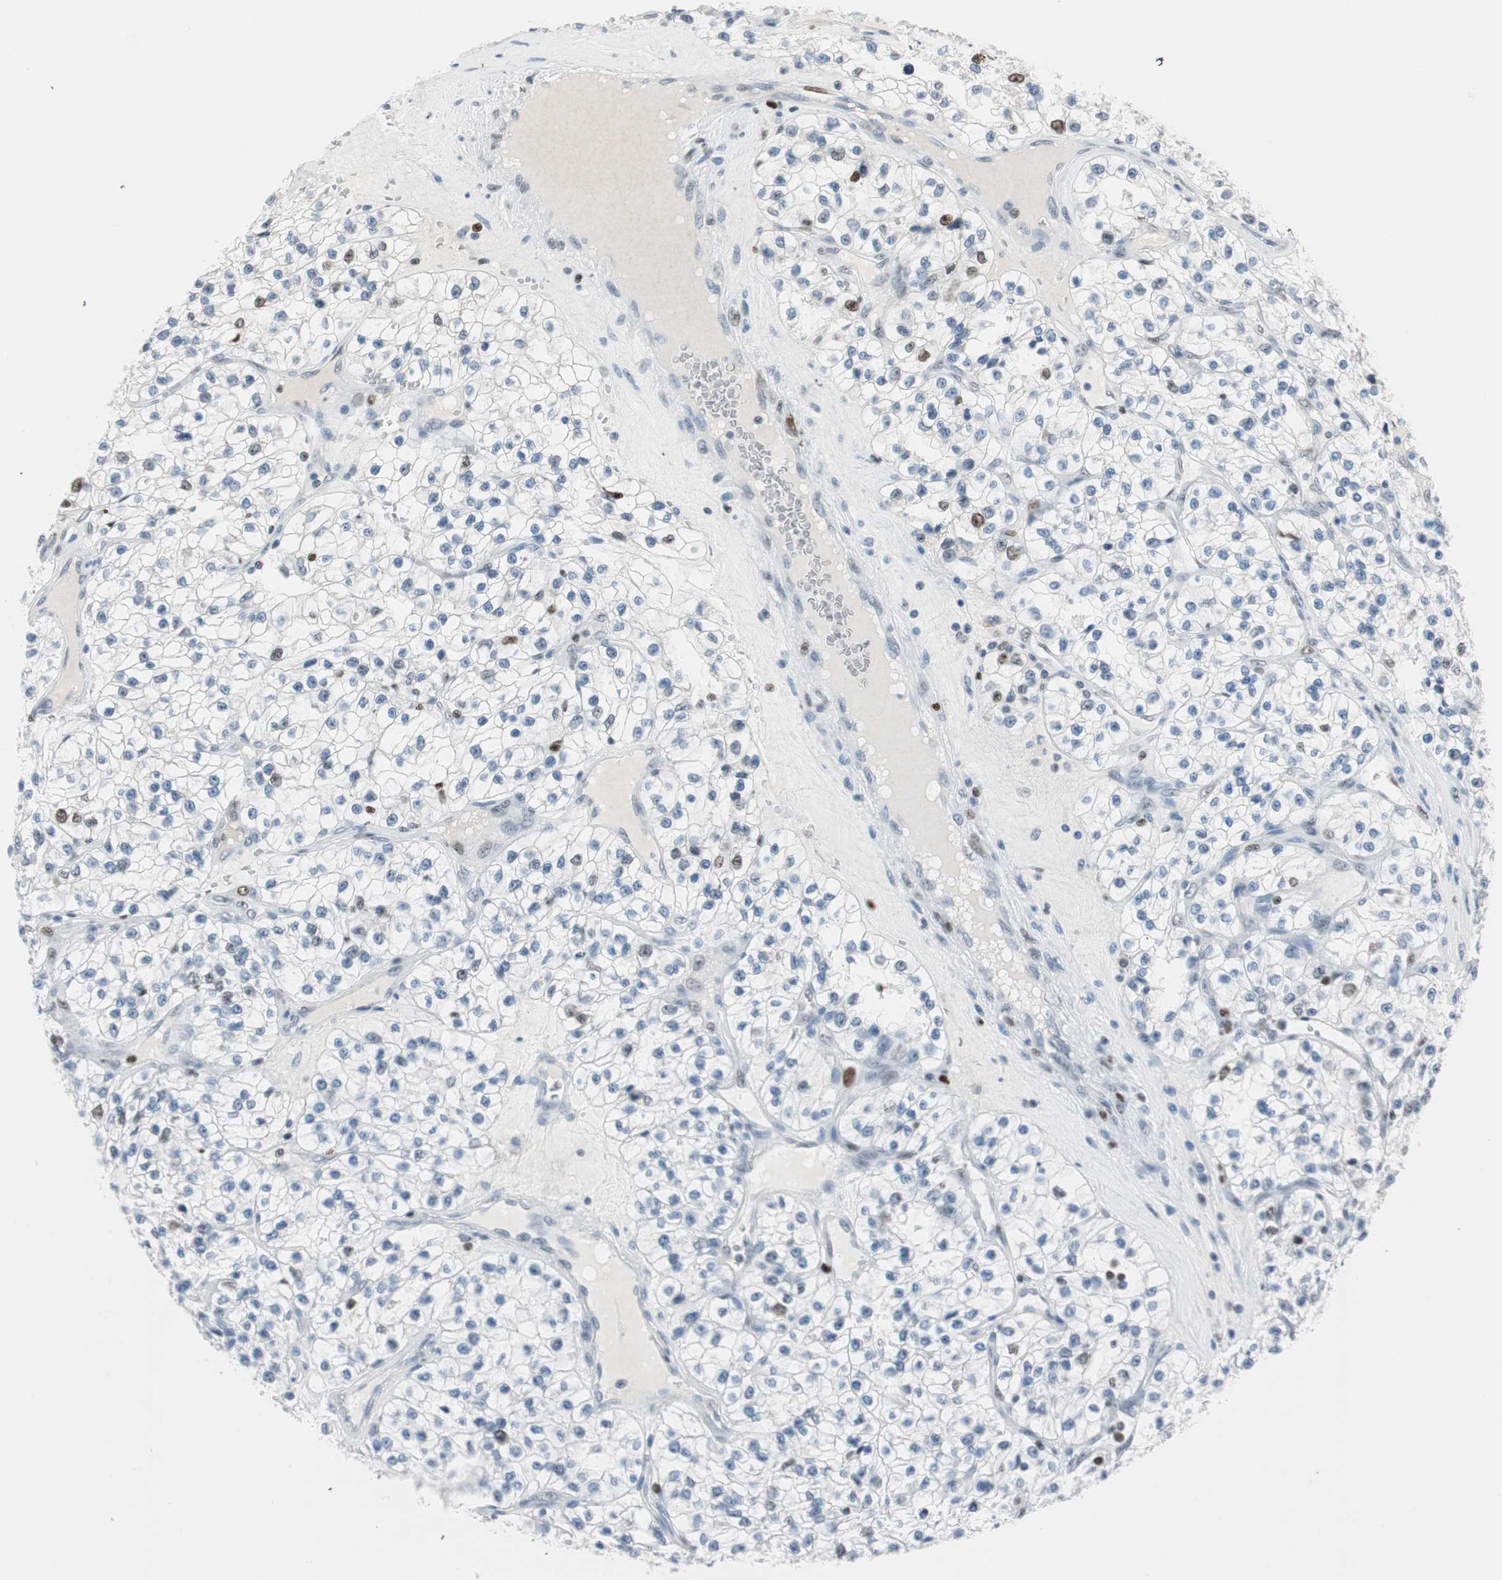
{"staining": {"intensity": "weak", "quantity": "<25%", "location": "nuclear"}, "tissue": "renal cancer", "cell_type": "Tumor cells", "image_type": "cancer", "snomed": [{"axis": "morphology", "description": "Adenocarcinoma, NOS"}, {"axis": "topography", "description": "Kidney"}], "caption": "Tumor cells show no significant protein positivity in renal adenocarcinoma. (DAB immunohistochemistry visualized using brightfield microscopy, high magnification).", "gene": "EZH2", "patient": {"sex": "female", "age": 57}}